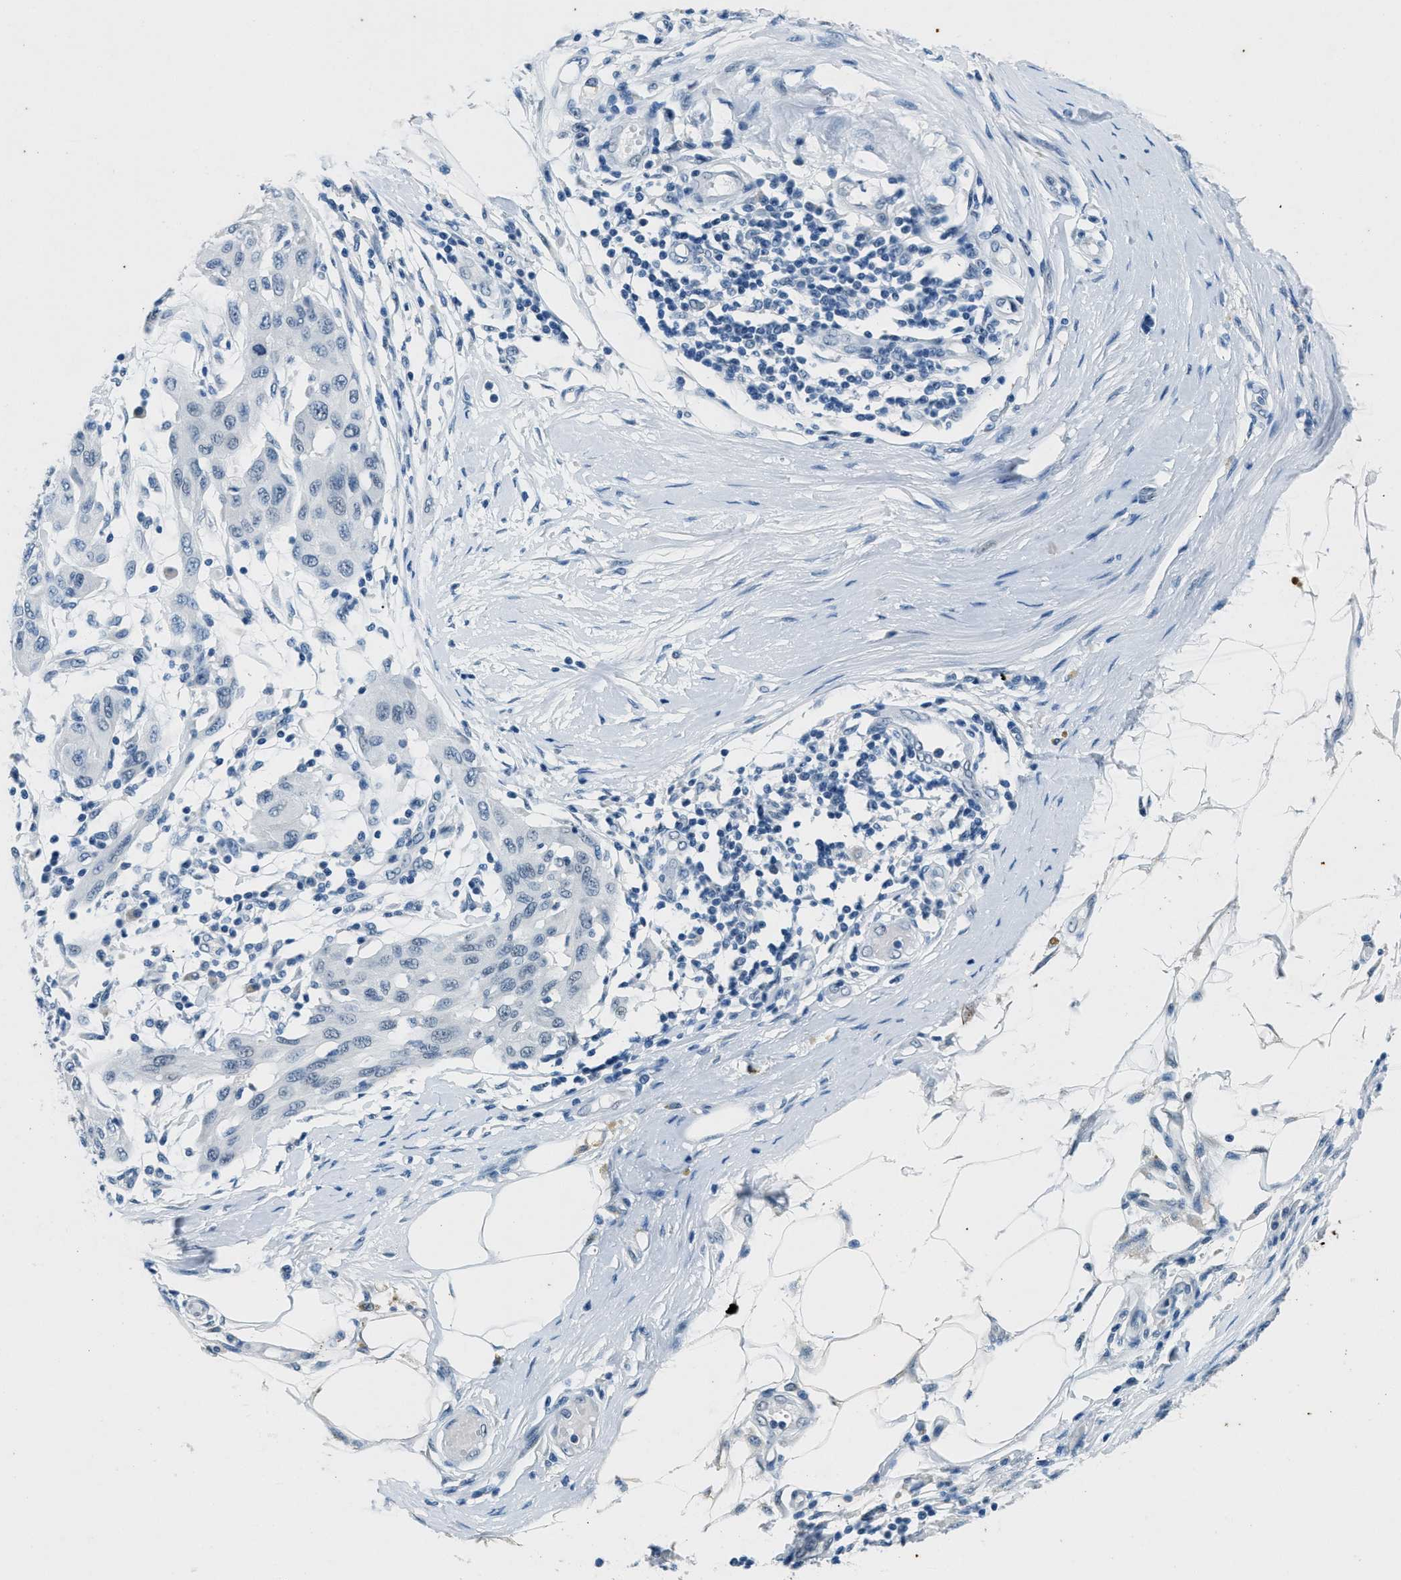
{"staining": {"intensity": "negative", "quantity": "none", "location": "none"}, "tissue": "melanoma", "cell_type": "Tumor cells", "image_type": "cancer", "snomed": [{"axis": "morphology", "description": "Normal tissue, NOS"}, {"axis": "morphology", "description": "Malignant melanoma, NOS"}, {"axis": "topography", "description": "Skin"}], "caption": "There is no significant positivity in tumor cells of malignant melanoma.", "gene": "CFAP20", "patient": {"sex": "male", "age": 62}}